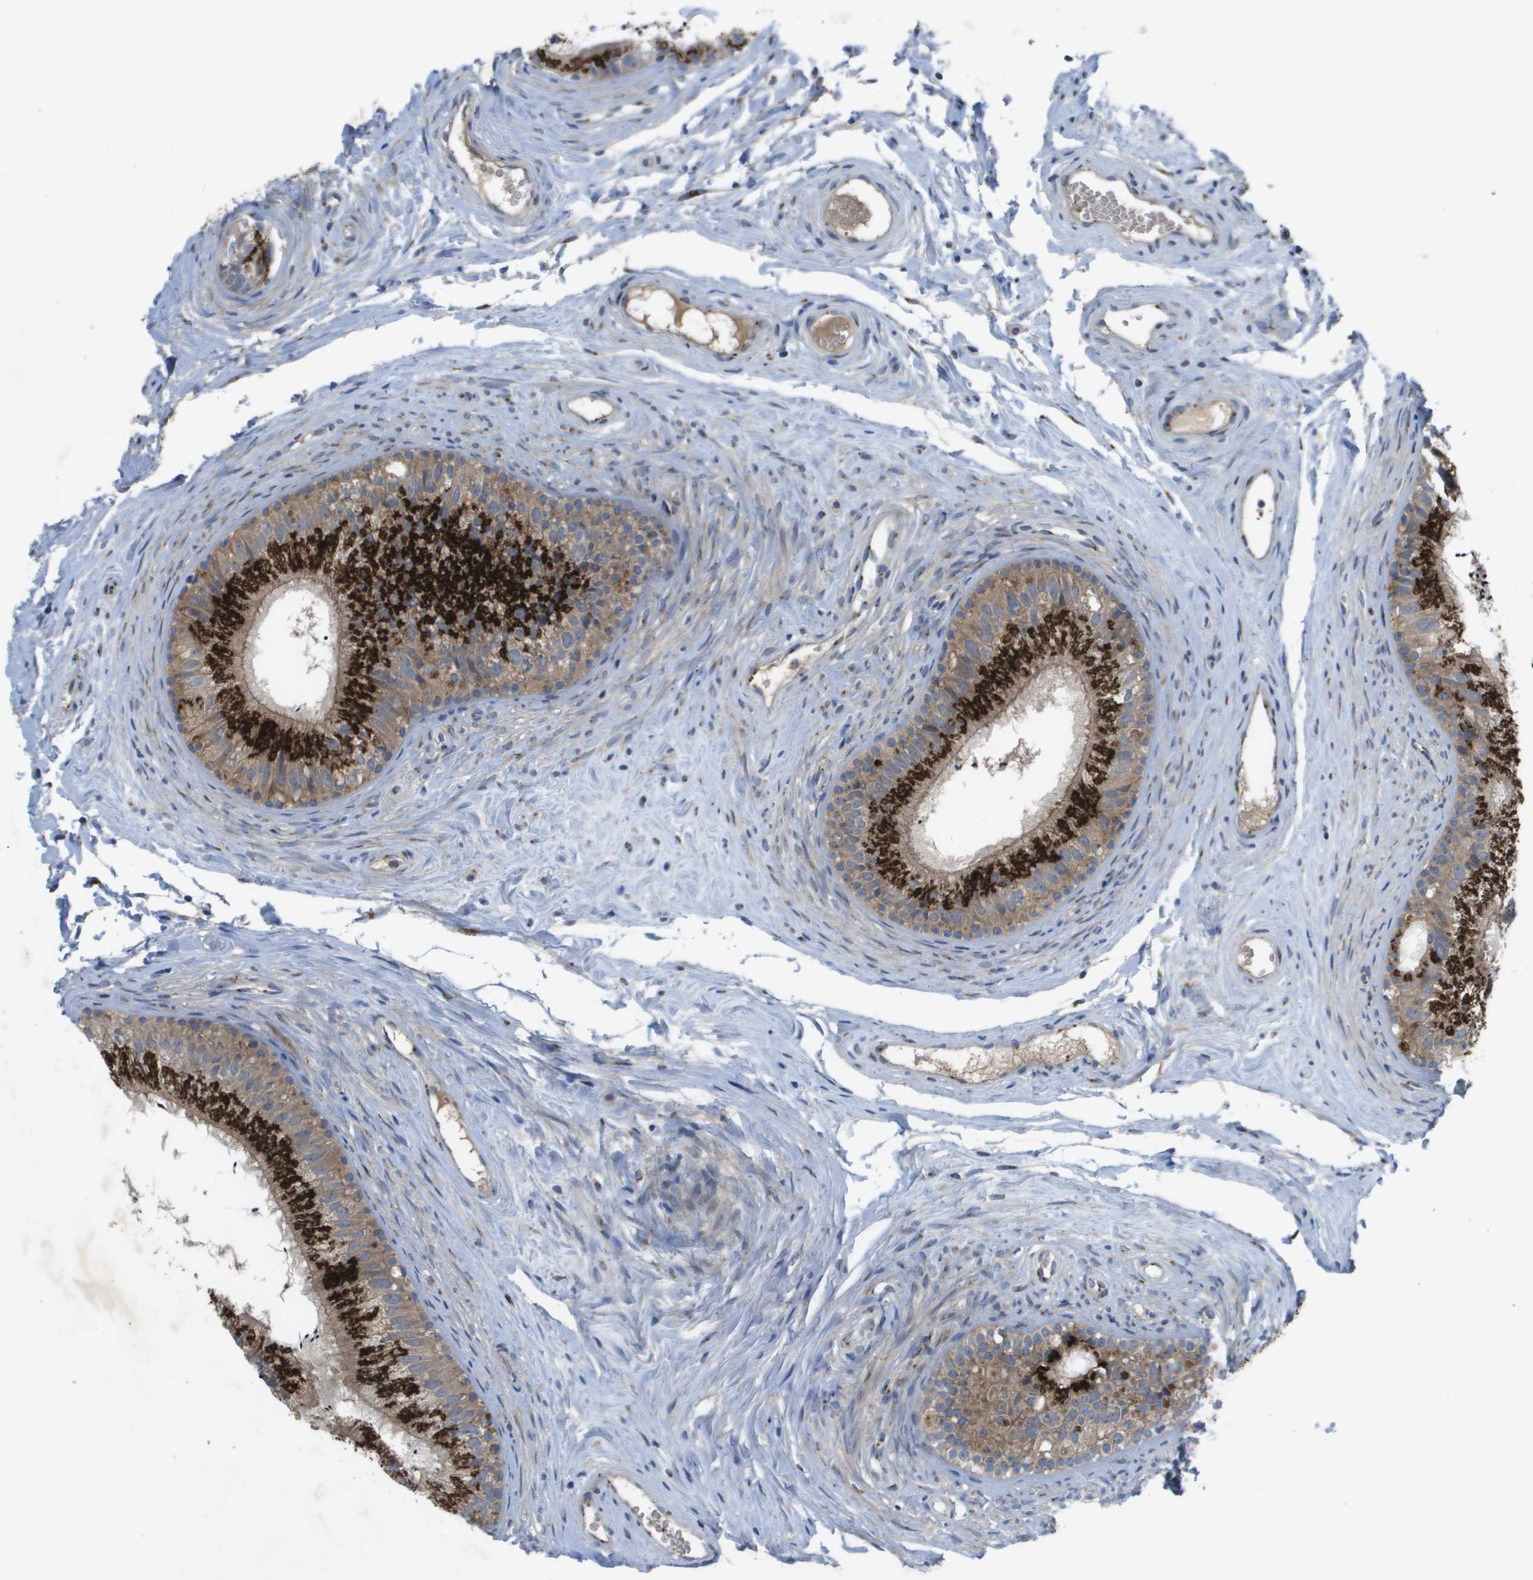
{"staining": {"intensity": "strong", "quantity": ">75%", "location": "cytoplasmic/membranous"}, "tissue": "epididymis", "cell_type": "Glandular cells", "image_type": "normal", "snomed": [{"axis": "morphology", "description": "Normal tissue, NOS"}, {"axis": "topography", "description": "Epididymis"}], "caption": "Immunohistochemical staining of unremarkable human epididymis demonstrates >75% levels of strong cytoplasmic/membranous protein positivity in approximately >75% of glandular cells.", "gene": "QSOX2", "patient": {"sex": "male", "age": 56}}